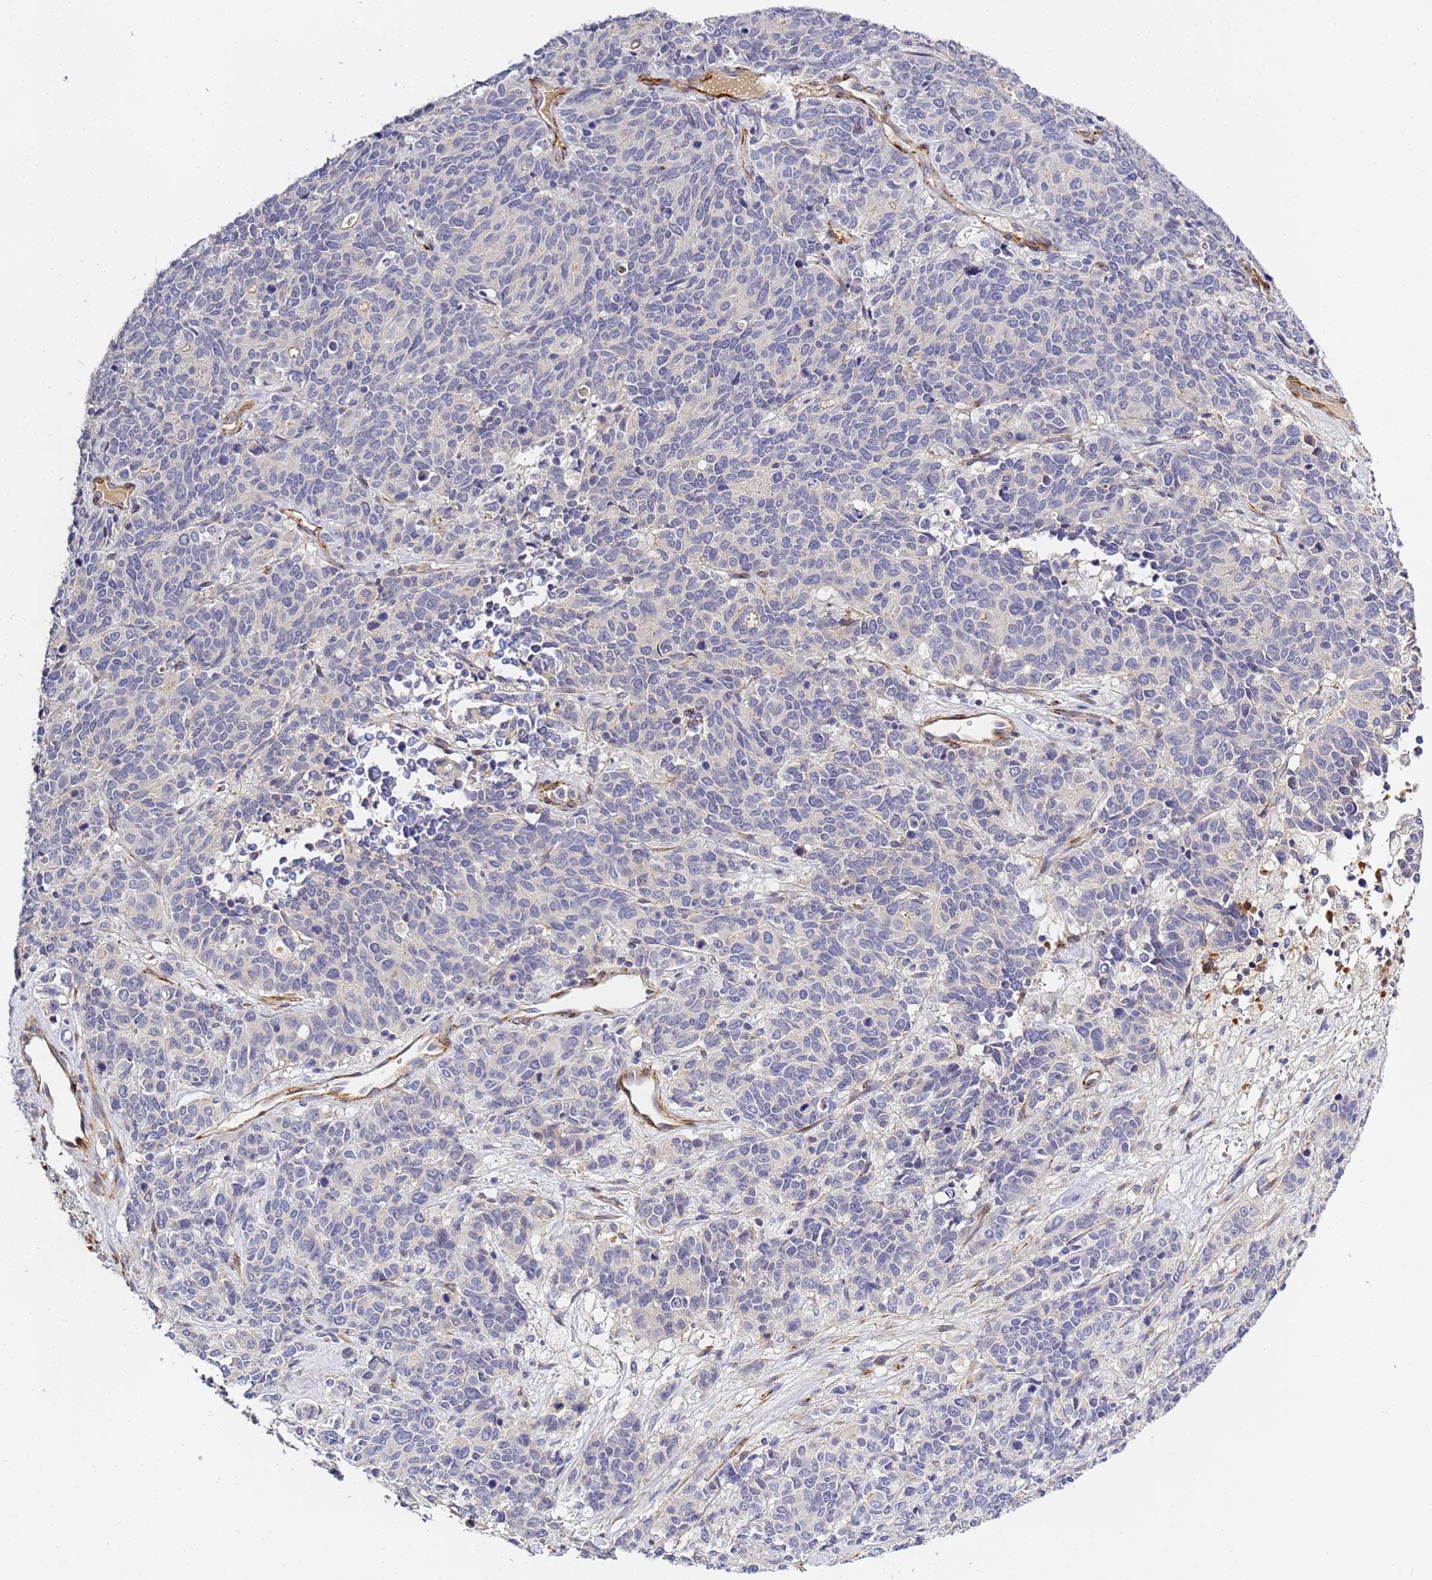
{"staining": {"intensity": "negative", "quantity": "none", "location": "none"}, "tissue": "cervical cancer", "cell_type": "Tumor cells", "image_type": "cancer", "snomed": [{"axis": "morphology", "description": "Squamous cell carcinoma, NOS"}, {"axis": "topography", "description": "Cervix"}], "caption": "Image shows no significant protein positivity in tumor cells of cervical squamous cell carcinoma.", "gene": "CFH", "patient": {"sex": "female", "age": 60}}